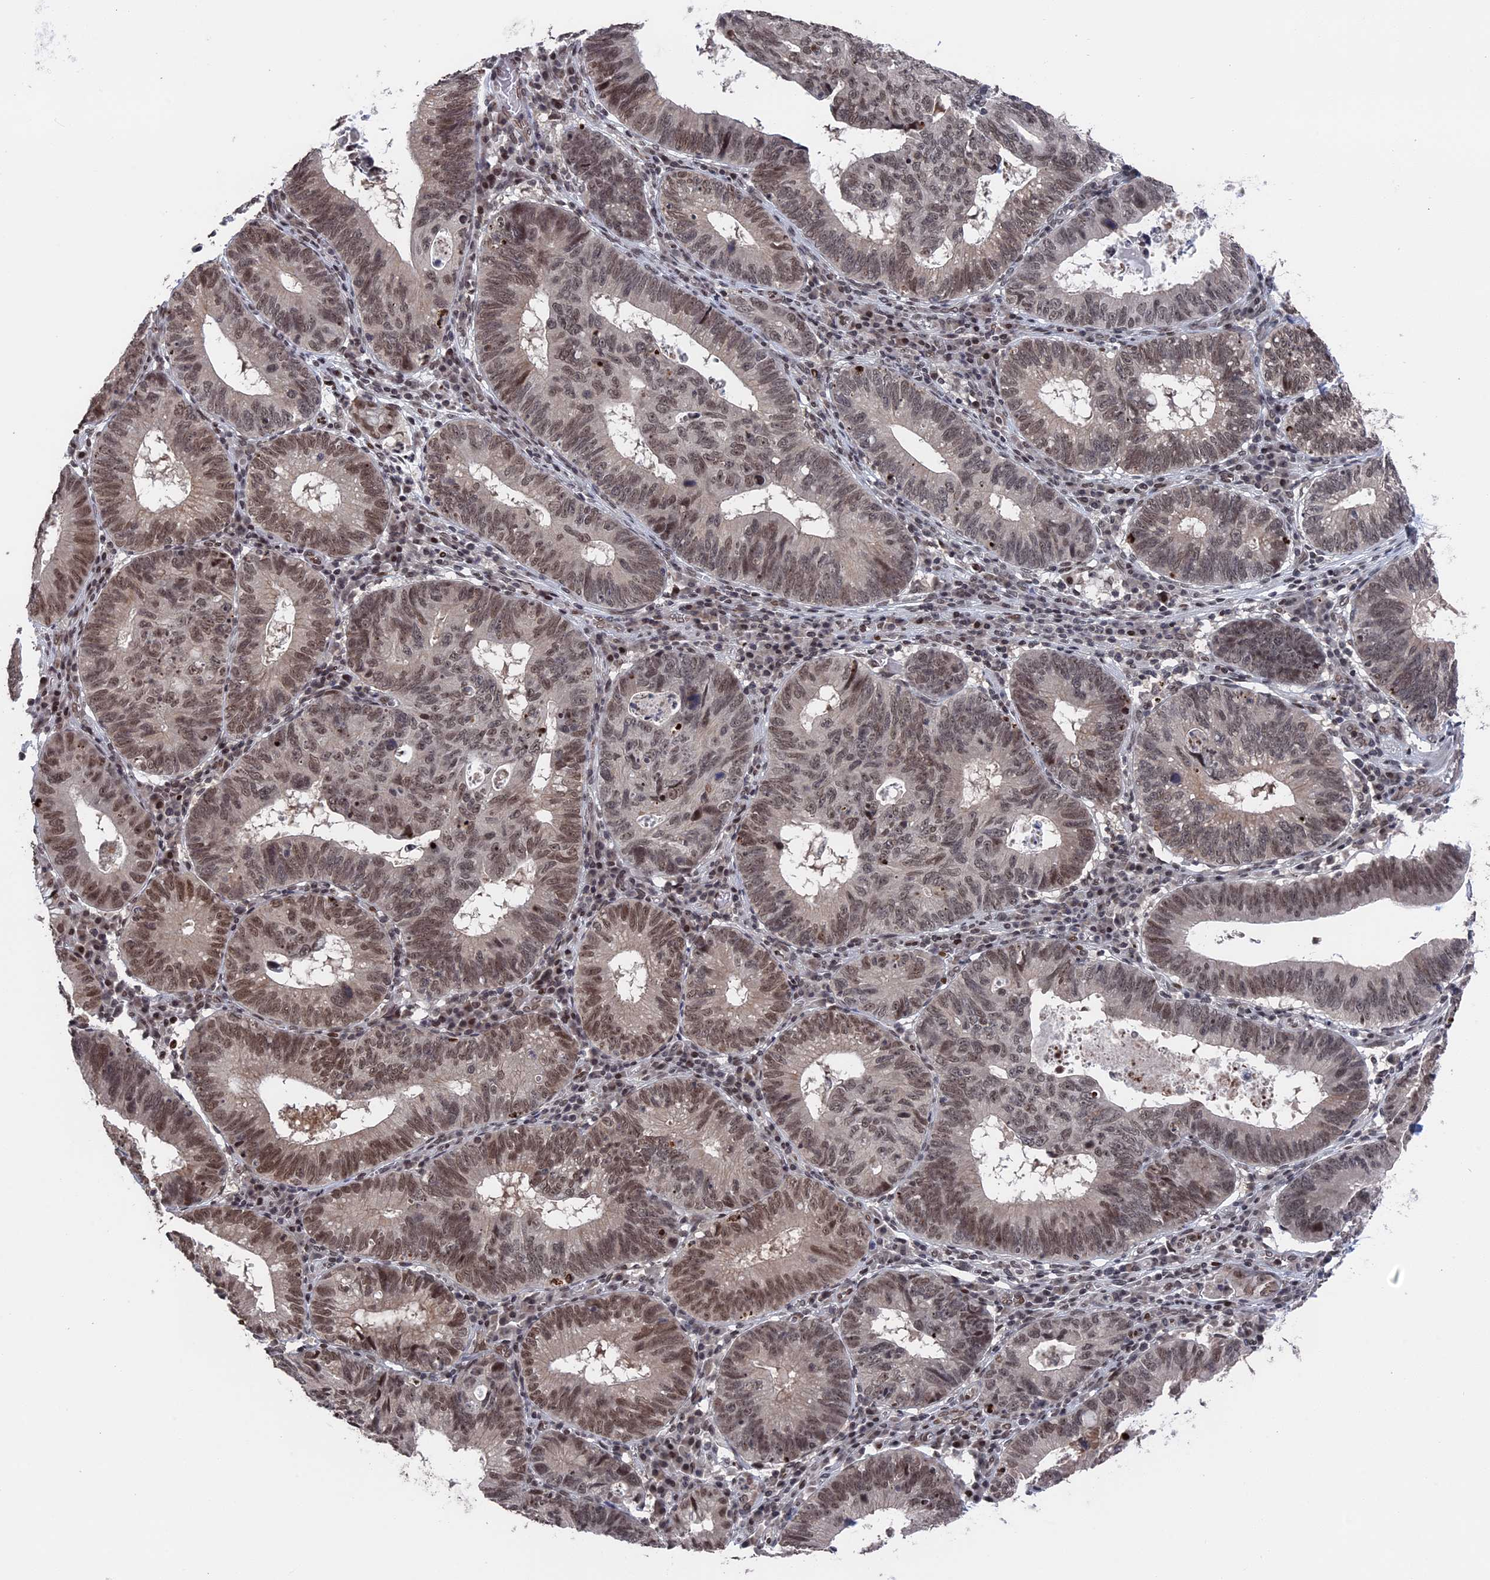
{"staining": {"intensity": "moderate", "quantity": ">75%", "location": "nuclear"}, "tissue": "stomach cancer", "cell_type": "Tumor cells", "image_type": "cancer", "snomed": [{"axis": "morphology", "description": "Adenocarcinoma, NOS"}, {"axis": "topography", "description": "Stomach"}], "caption": "Protein expression analysis of human stomach cancer reveals moderate nuclear staining in about >75% of tumor cells. Using DAB (3,3'-diaminobenzidine) (brown) and hematoxylin (blue) stains, captured at high magnification using brightfield microscopy.", "gene": "NR2C2AP", "patient": {"sex": "male", "age": 59}}